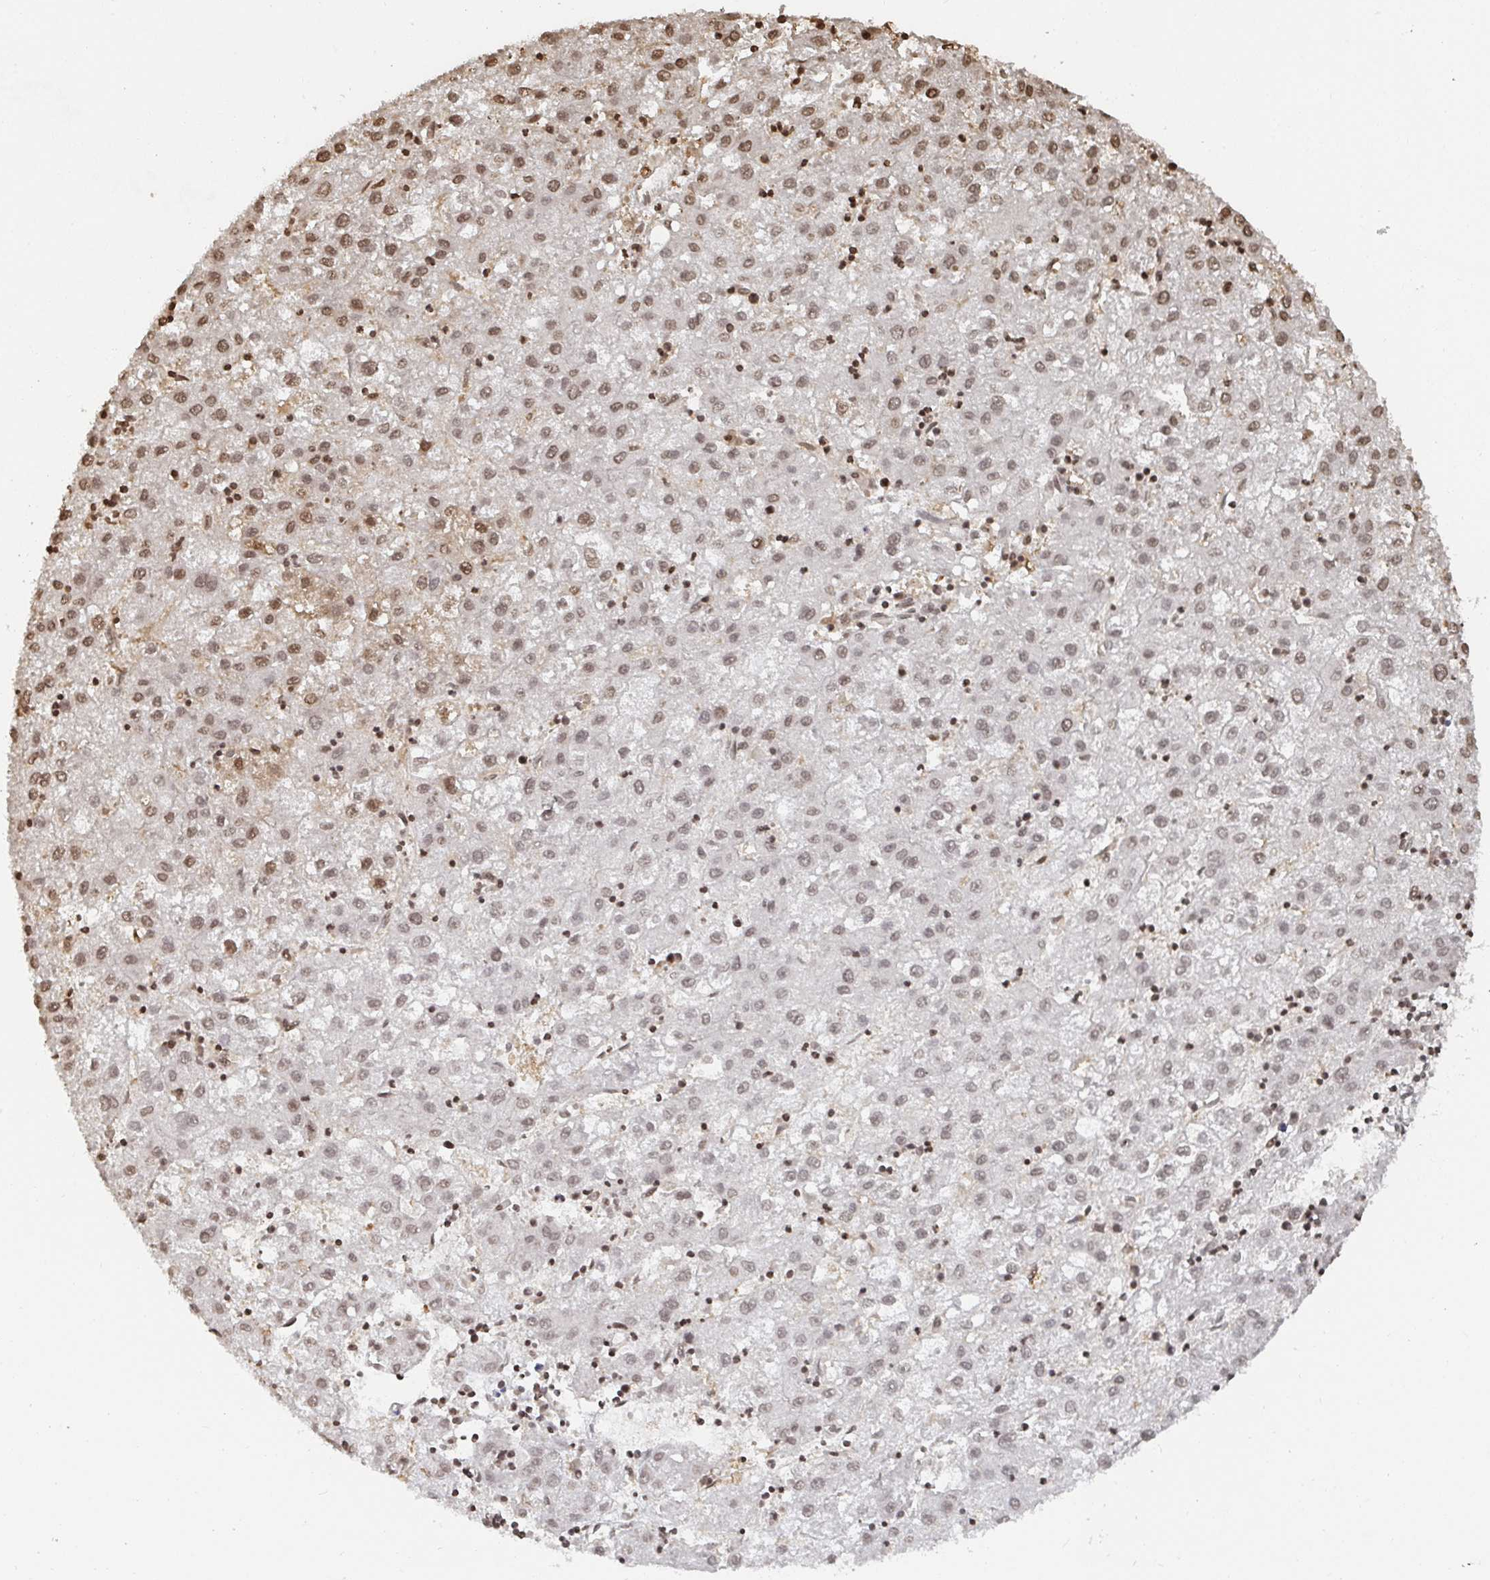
{"staining": {"intensity": "moderate", "quantity": ">75%", "location": "nuclear"}, "tissue": "liver cancer", "cell_type": "Tumor cells", "image_type": "cancer", "snomed": [{"axis": "morphology", "description": "Carcinoma, Hepatocellular, NOS"}, {"axis": "topography", "description": "Liver"}], "caption": "A high-resolution image shows immunohistochemistry staining of liver cancer (hepatocellular carcinoma), which displays moderate nuclear staining in approximately >75% of tumor cells. The protein of interest is shown in brown color, while the nuclei are stained blue.", "gene": "ZDHHC12", "patient": {"sex": "male", "age": 72}}